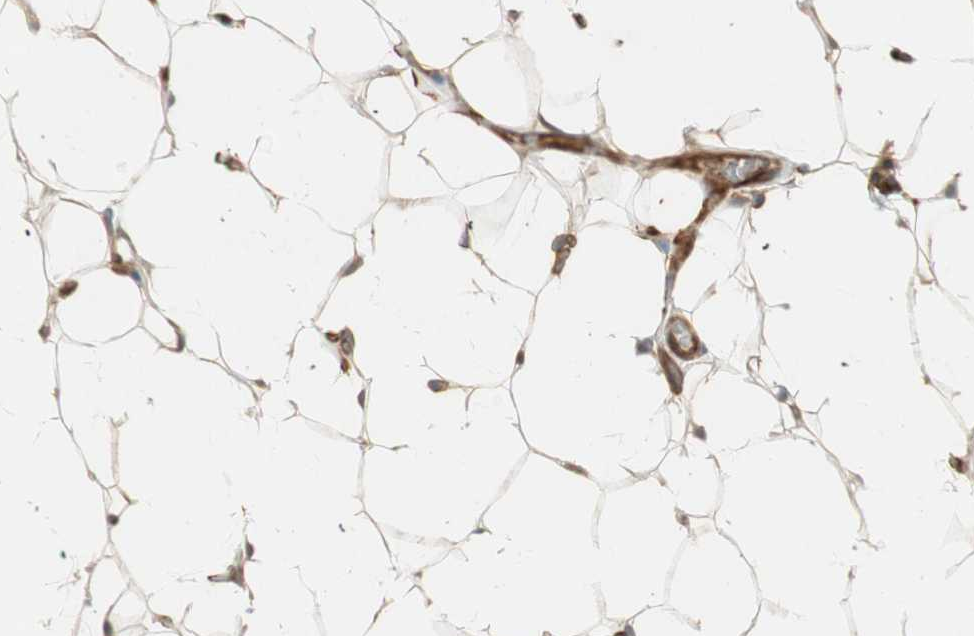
{"staining": {"intensity": "moderate", "quantity": ">75%", "location": "cytoplasmic/membranous"}, "tissue": "adipose tissue", "cell_type": "Adipocytes", "image_type": "normal", "snomed": [{"axis": "morphology", "description": "Normal tissue, NOS"}, {"axis": "topography", "description": "Soft tissue"}], "caption": "Immunohistochemical staining of unremarkable human adipose tissue displays >75% levels of moderate cytoplasmic/membranous protein positivity in about >75% of adipocytes.", "gene": "TCP11L1", "patient": {"sex": "male", "age": 26}}